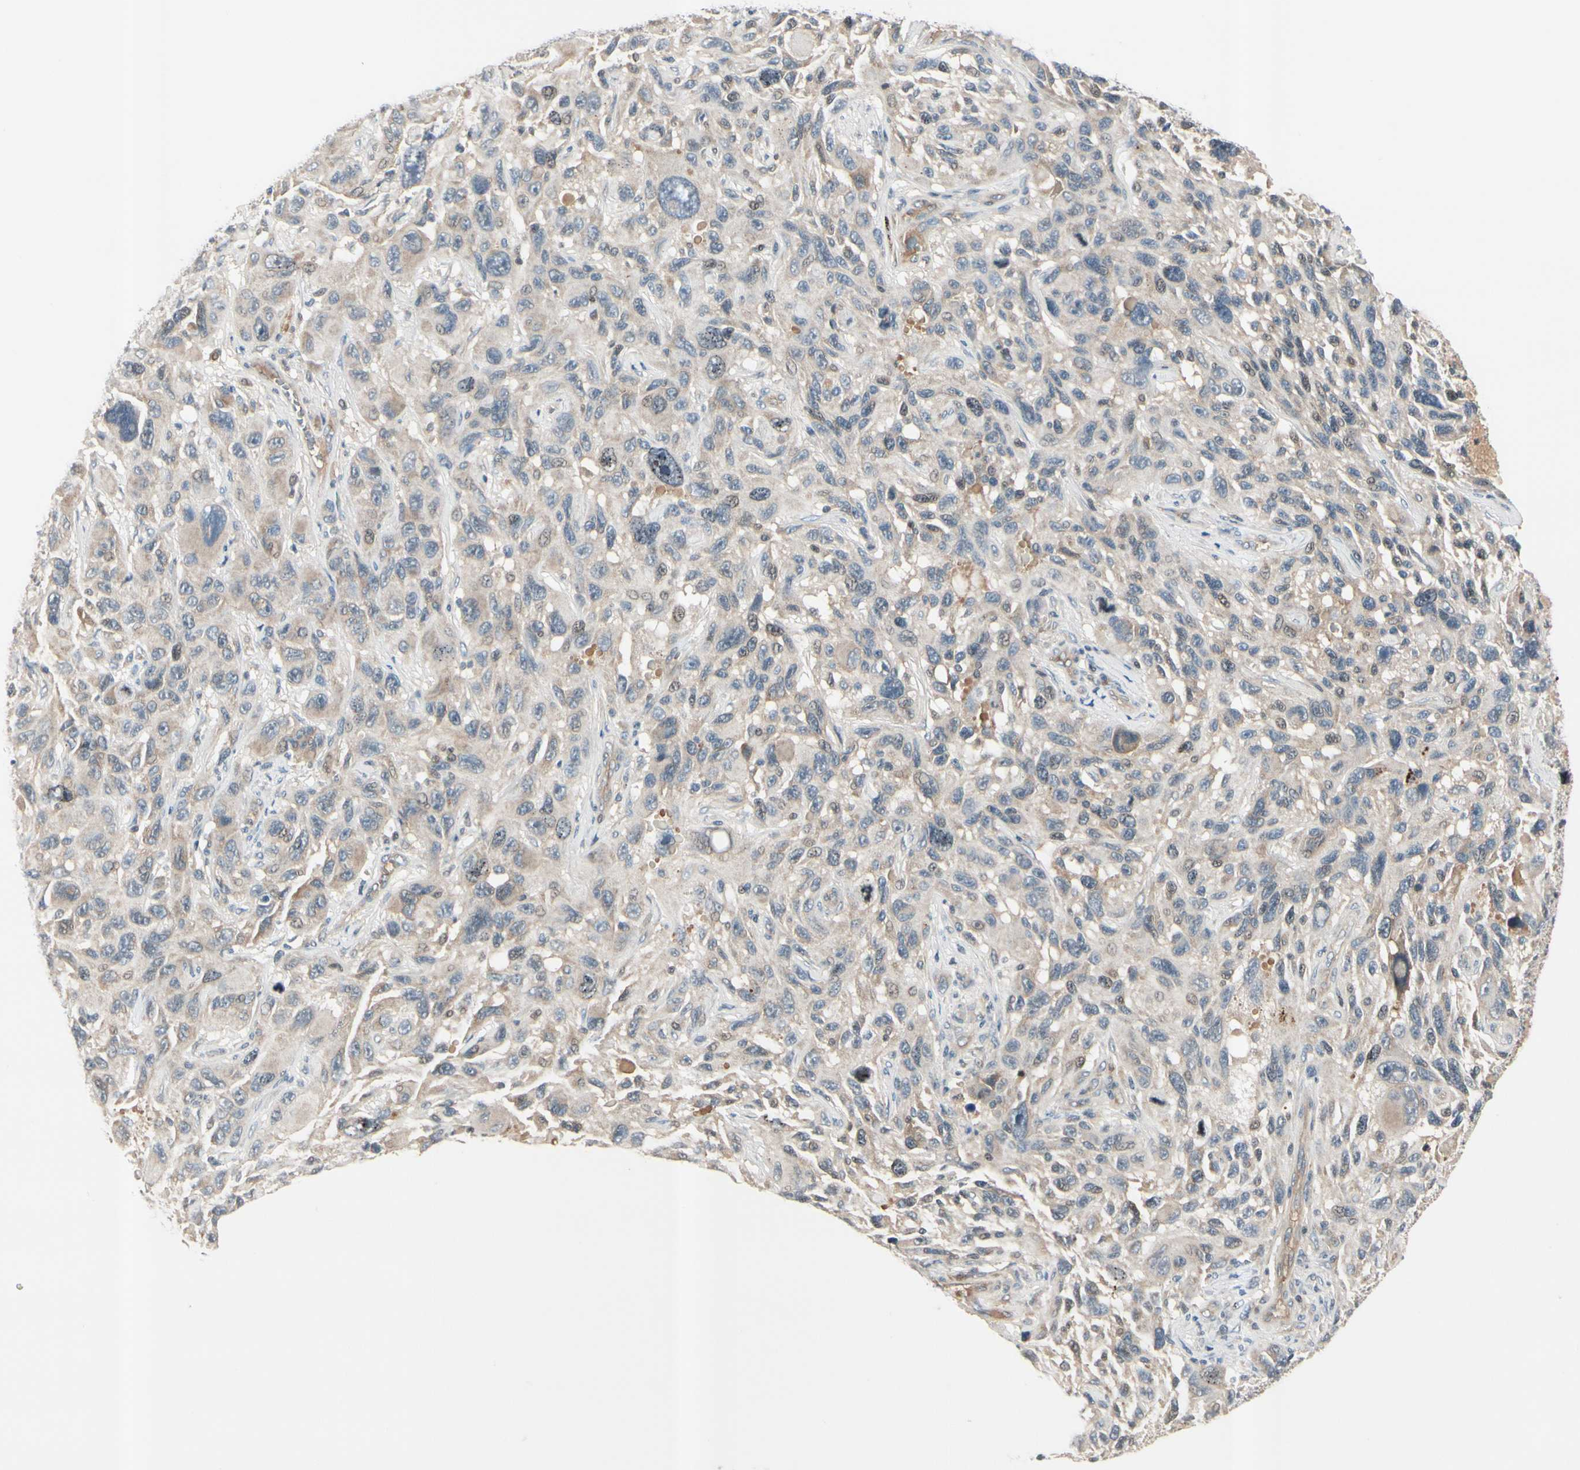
{"staining": {"intensity": "weak", "quantity": "25%-75%", "location": "cytoplasmic/membranous"}, "tissue": "melanoma", "cell_type": "Tumor cells", "image_type": "cancer", "snomed": [{"axis": "morphology", "description": "Malignant melanoma, NOS"}, {"axis": "topography", "description": "Skin"}], "caption": "Weak cytoplasmic/membranous staining is appreciated in approximately 25%-75% of tumor cells in melanoma.", "gene": "ICAM5", "patient": {"sex": "male", "age": 53}}